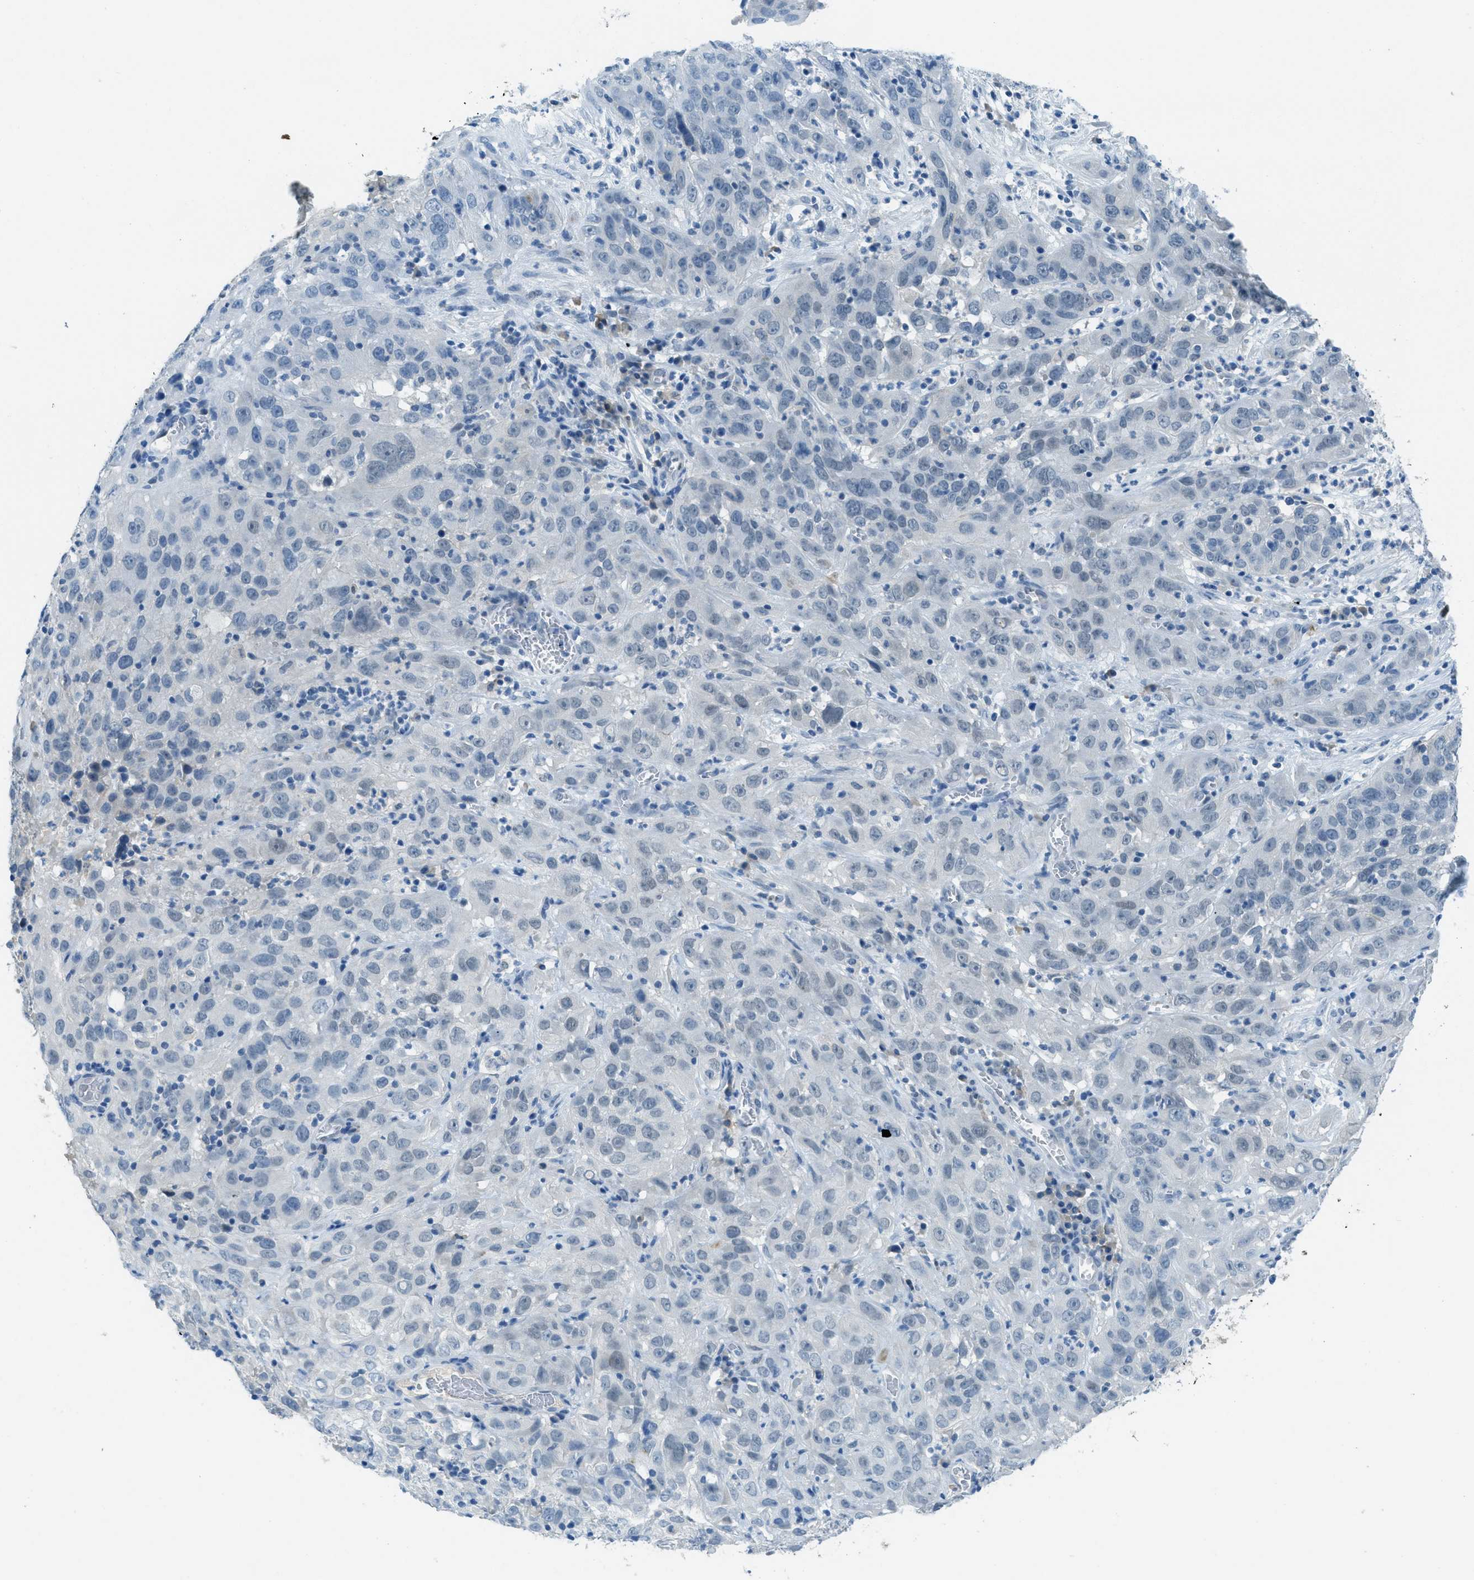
{"staining": {"intensity": "negative", "quantity": "none", "location": "none"}, "tissue": "cervical cancer", "cell_type": "Tumor cells", "image_type": "cancer", "snomed": [{"axis": "morphology", "description": "Squamous cell carcinoma, NOS"}, {"axis": "topography", "description": "Cervix"}], "caption": "This histopathology image is of cervical cancer (squamous cell carcinoma) stained with immunohistochemistry to label a protein in brown with the nuclei are counter-stained blue. There is no staining in tumor cells.", "gene": "KLHL8", "patient": {"sex": "female", "age": 32}}